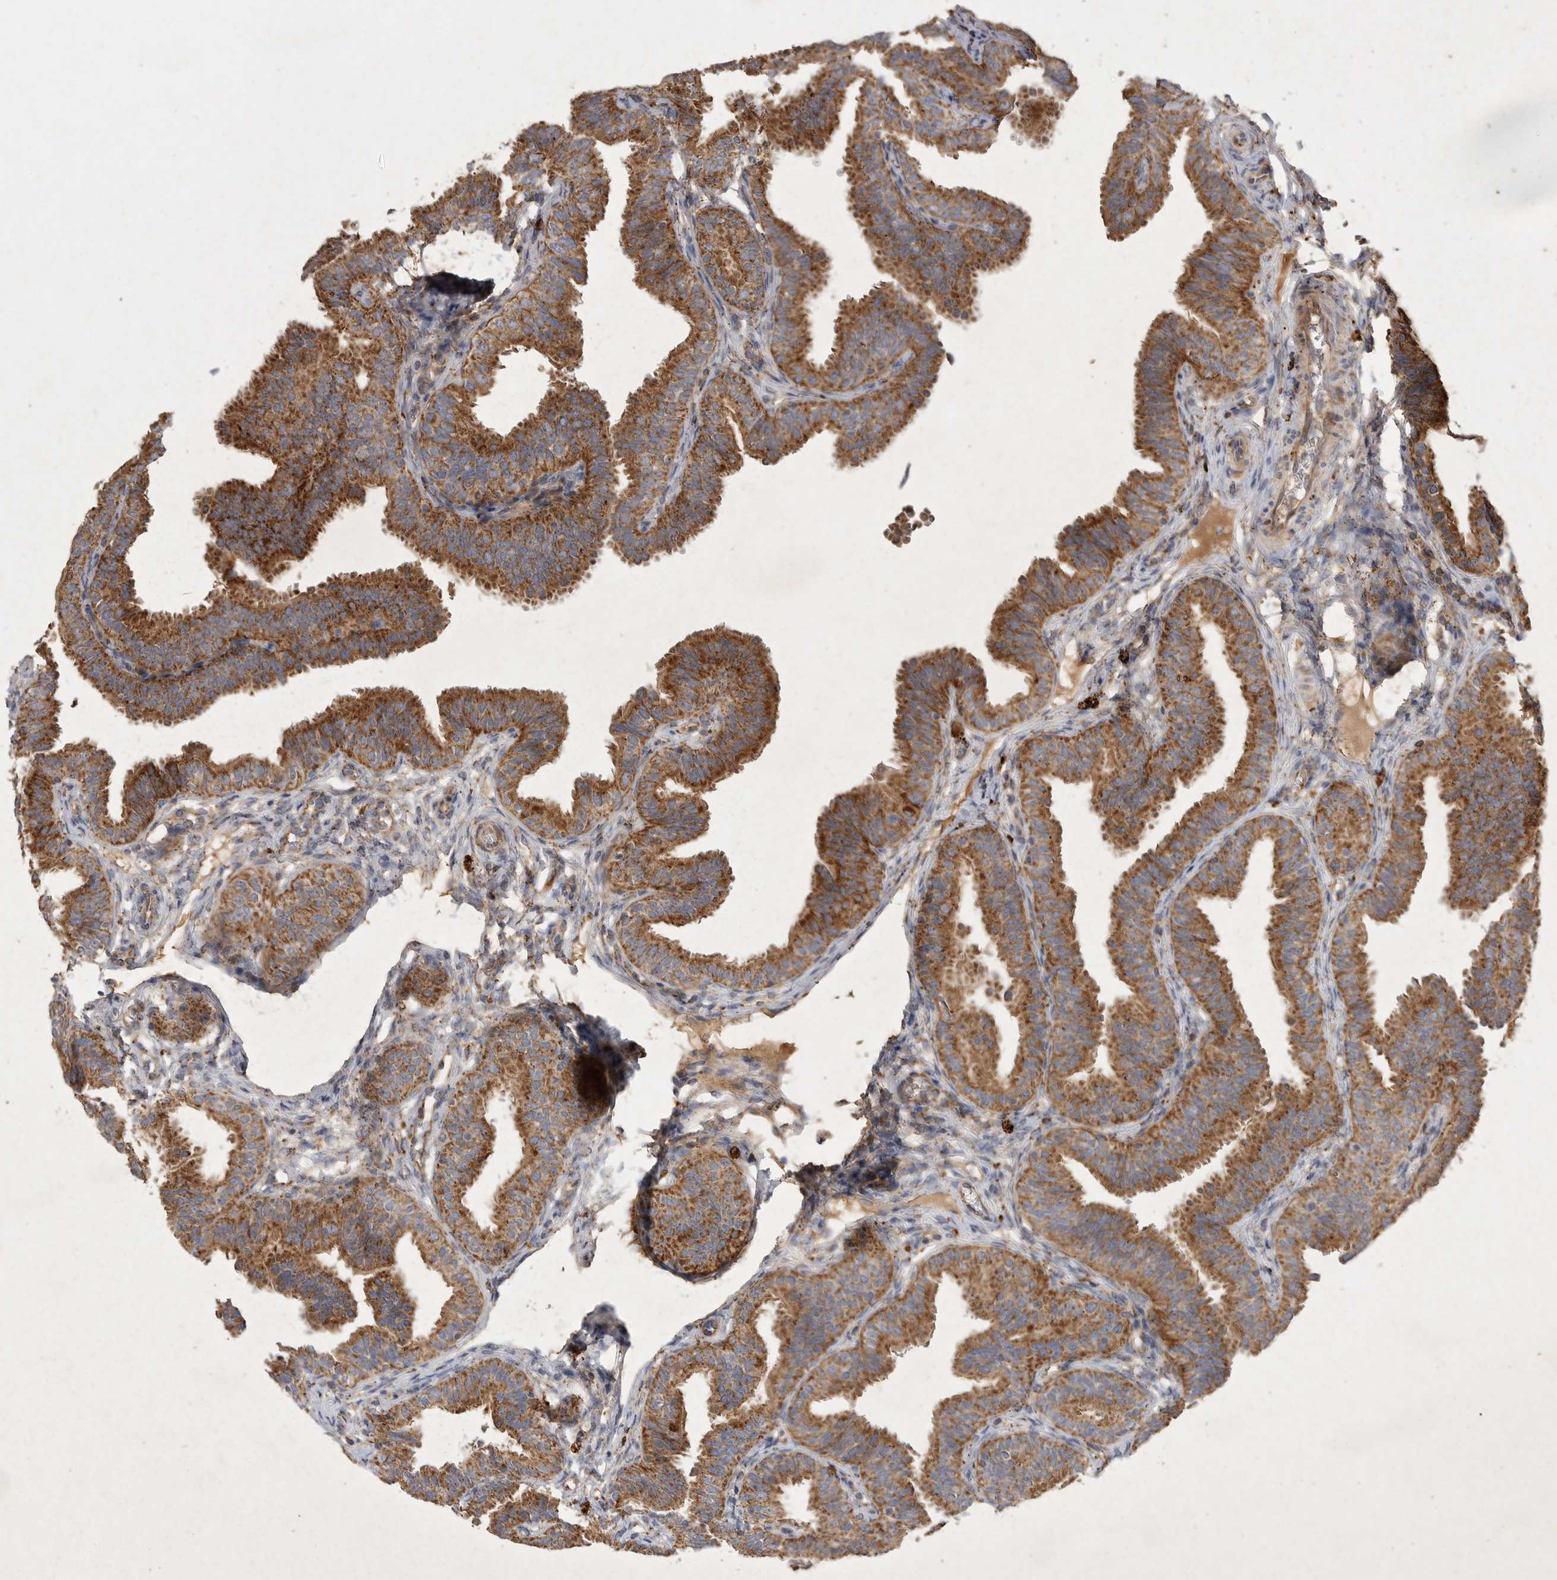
{"staining": {"intensity": "strong", "quantity": ">75%", "location": "cytoplasmic/membranous"}, "tissue": "fallopian tube", "cell_type": "Glandular cells", "image_type": "normal", "snomed": [{"axis": "morphology", "description": "Normal tissue, NOS"}, {"axis": "topography", "description": "Fallopian tube"}], "caption": "A high-resolution photomicrograph shows immunohistochemistry (IHC) staining of benign fallopian tube, which demonstrates strong cytoplasmic/membranous staining in about >75% of glandular cells.", "gene": "MRPL41", "patient": {"sex": "female", "age": 35}}